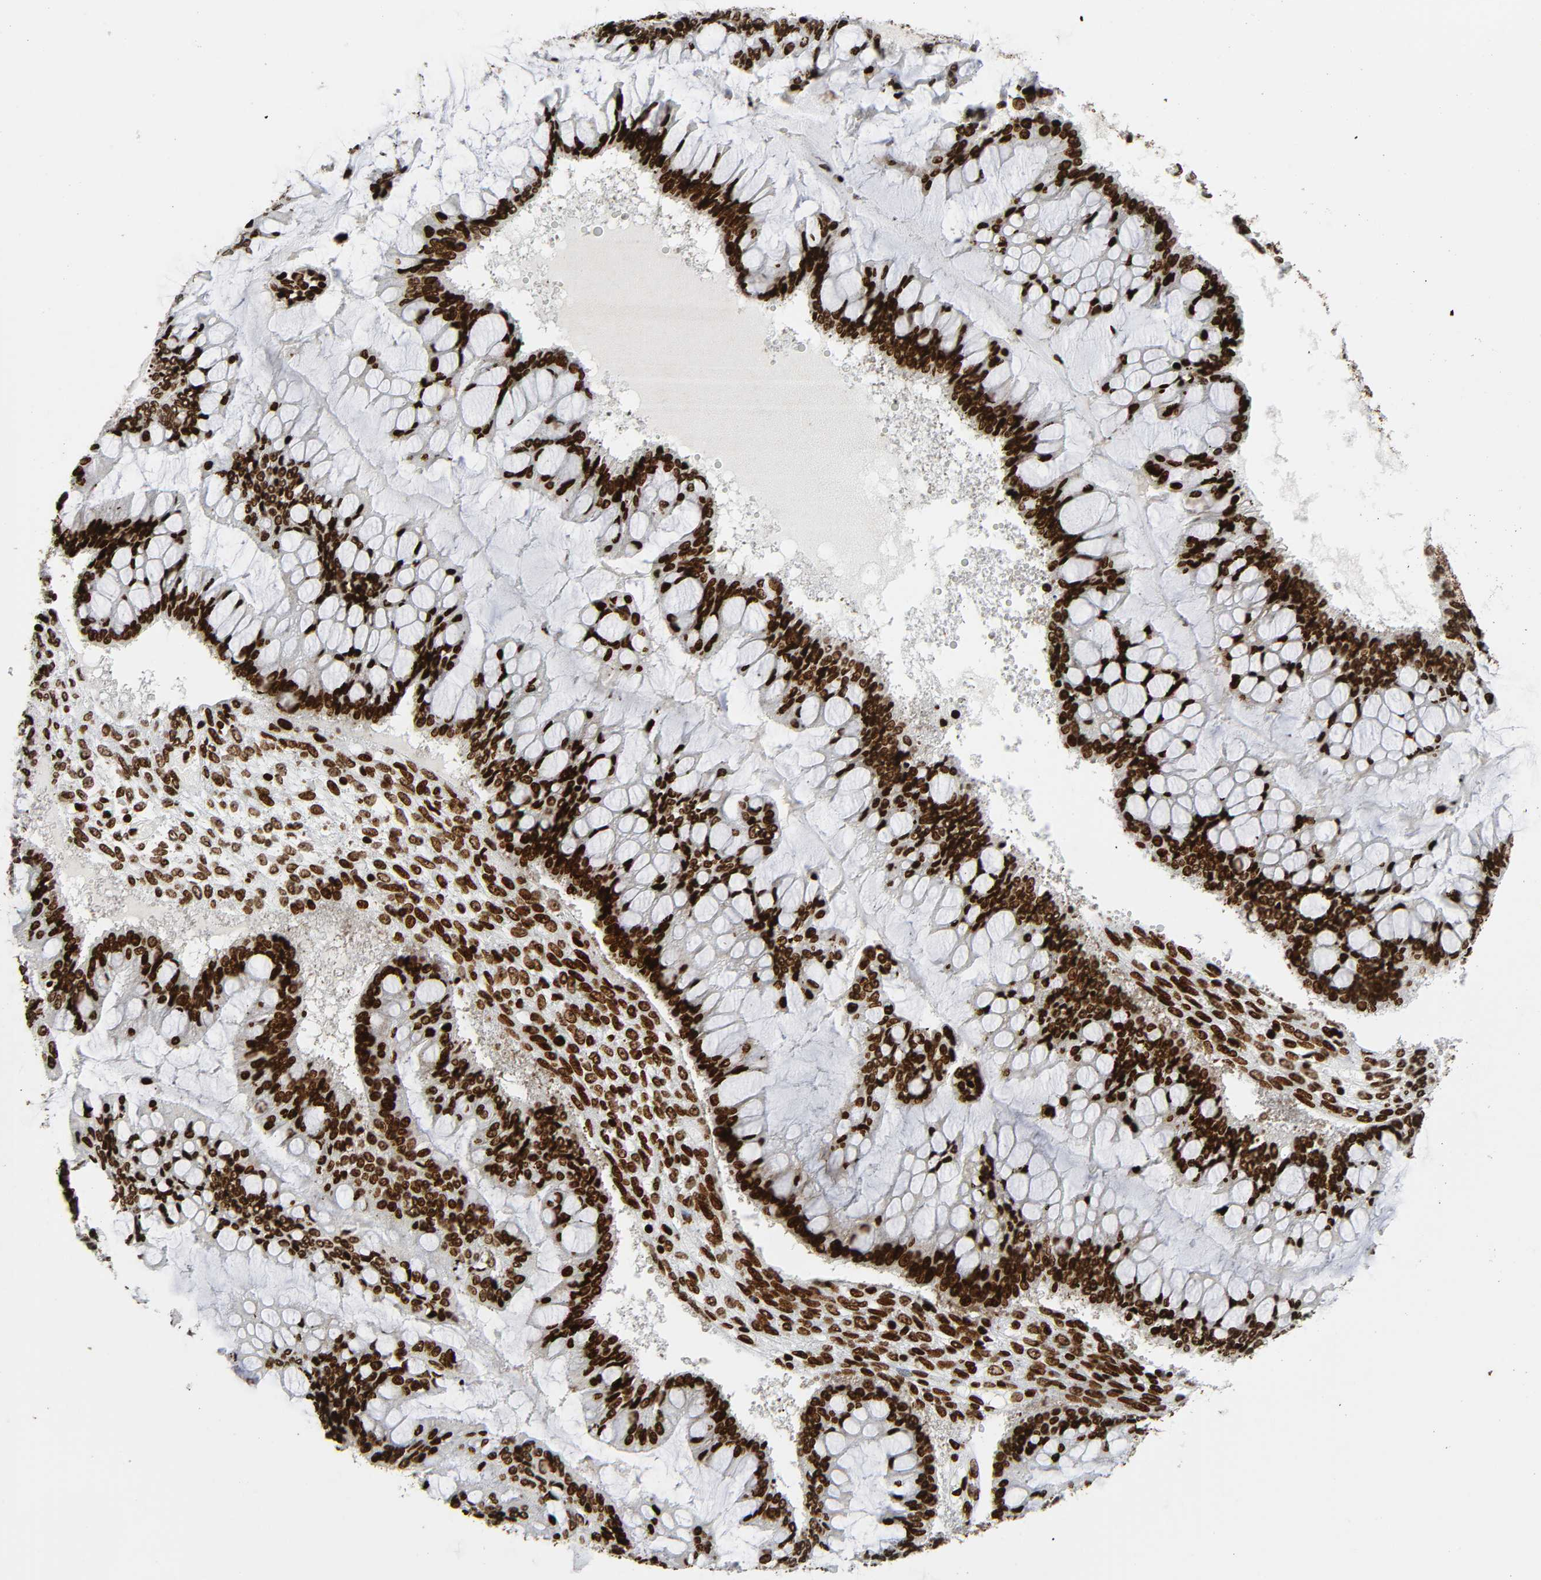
{"staining": {"intensity": "strong", "quantity": ">75%", "location": "nuclear"}, "tissue": "ovarian cancer", "cell_type": "Tumor cells", "image_type": "cancer", "snomed": [{"axis": "morphology", "description": "Cystadenocarcinoma, mucinous, NOS"}, {"axis": "topography", "description": "Ovary"}], "caption": "Tumor cells show strong nuclear positivity in approximately >75% of cells in mucinous cystadenocarcinoma (ovarian).", "gene": "RXRA", "patient": {"sex": "female", "age": 73}}